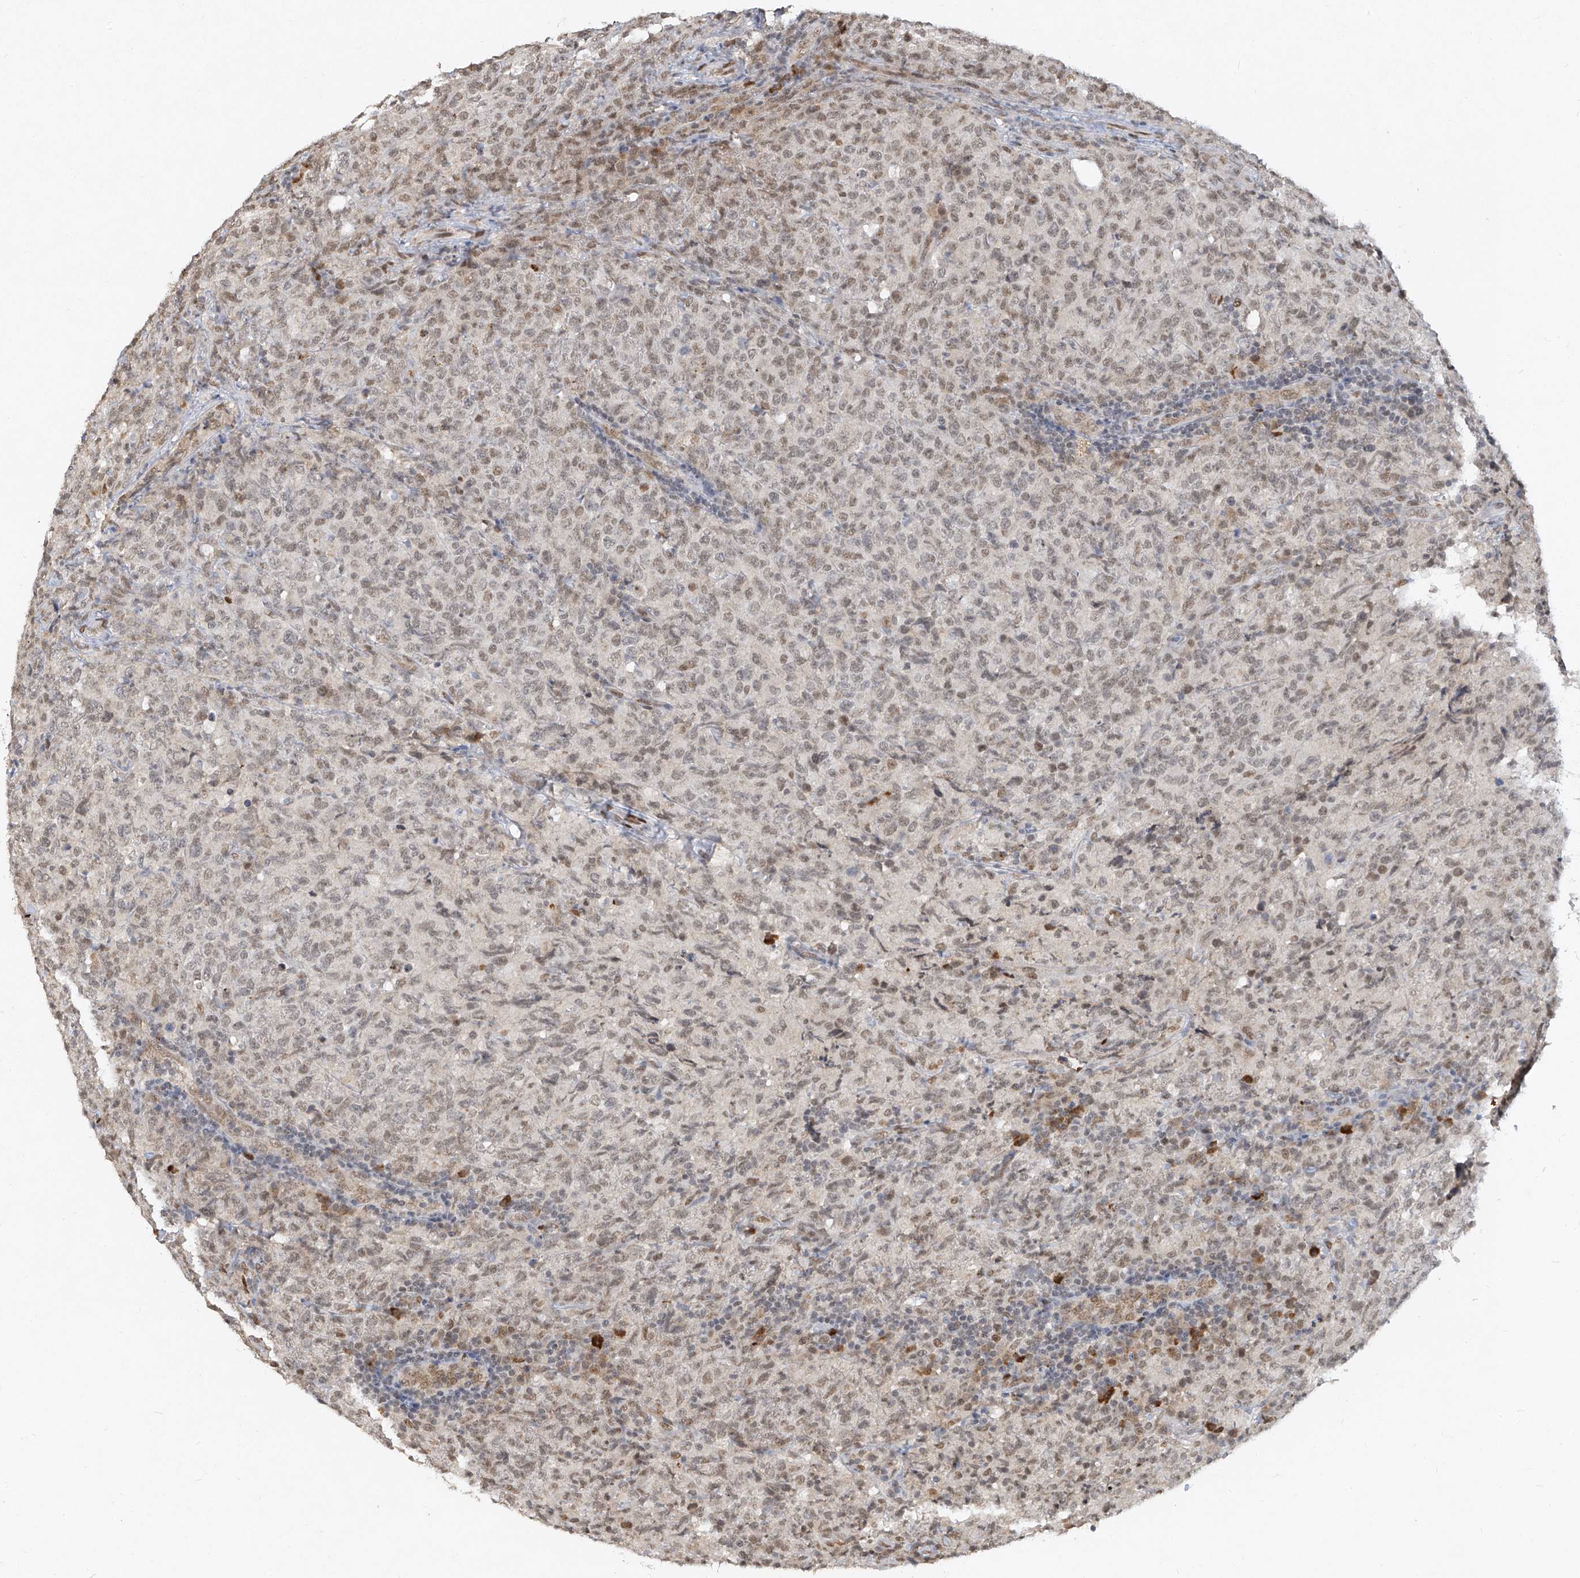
{"staining": {"intensity": "weak", "quantity": ">75%", "location": "nuclear"}, "tissue": "lymphoma", "cell_type": "Tumor cells", "image_type": "cancer", "snomed": [{"axis": "morphology", "description": "Malignant lymphoma, non-Hodgkin's type, High grade"}, {"axis": "topography", "description": "Tonsil"}], "caption": "Immunohistochemistry staining of malignant lymphoma, non-Hodgkin's type (high-grade), which shows low levels of weak nuclear staining in about >75% of tumor cells indicating weak nuclear protein staining. The staining was performed using DAB (brown) for protein detection and nuclei were counterstained in hematoxylin (blue).", "gene": "ATRIP", "patient": {"sex": "female", "age": 36}}